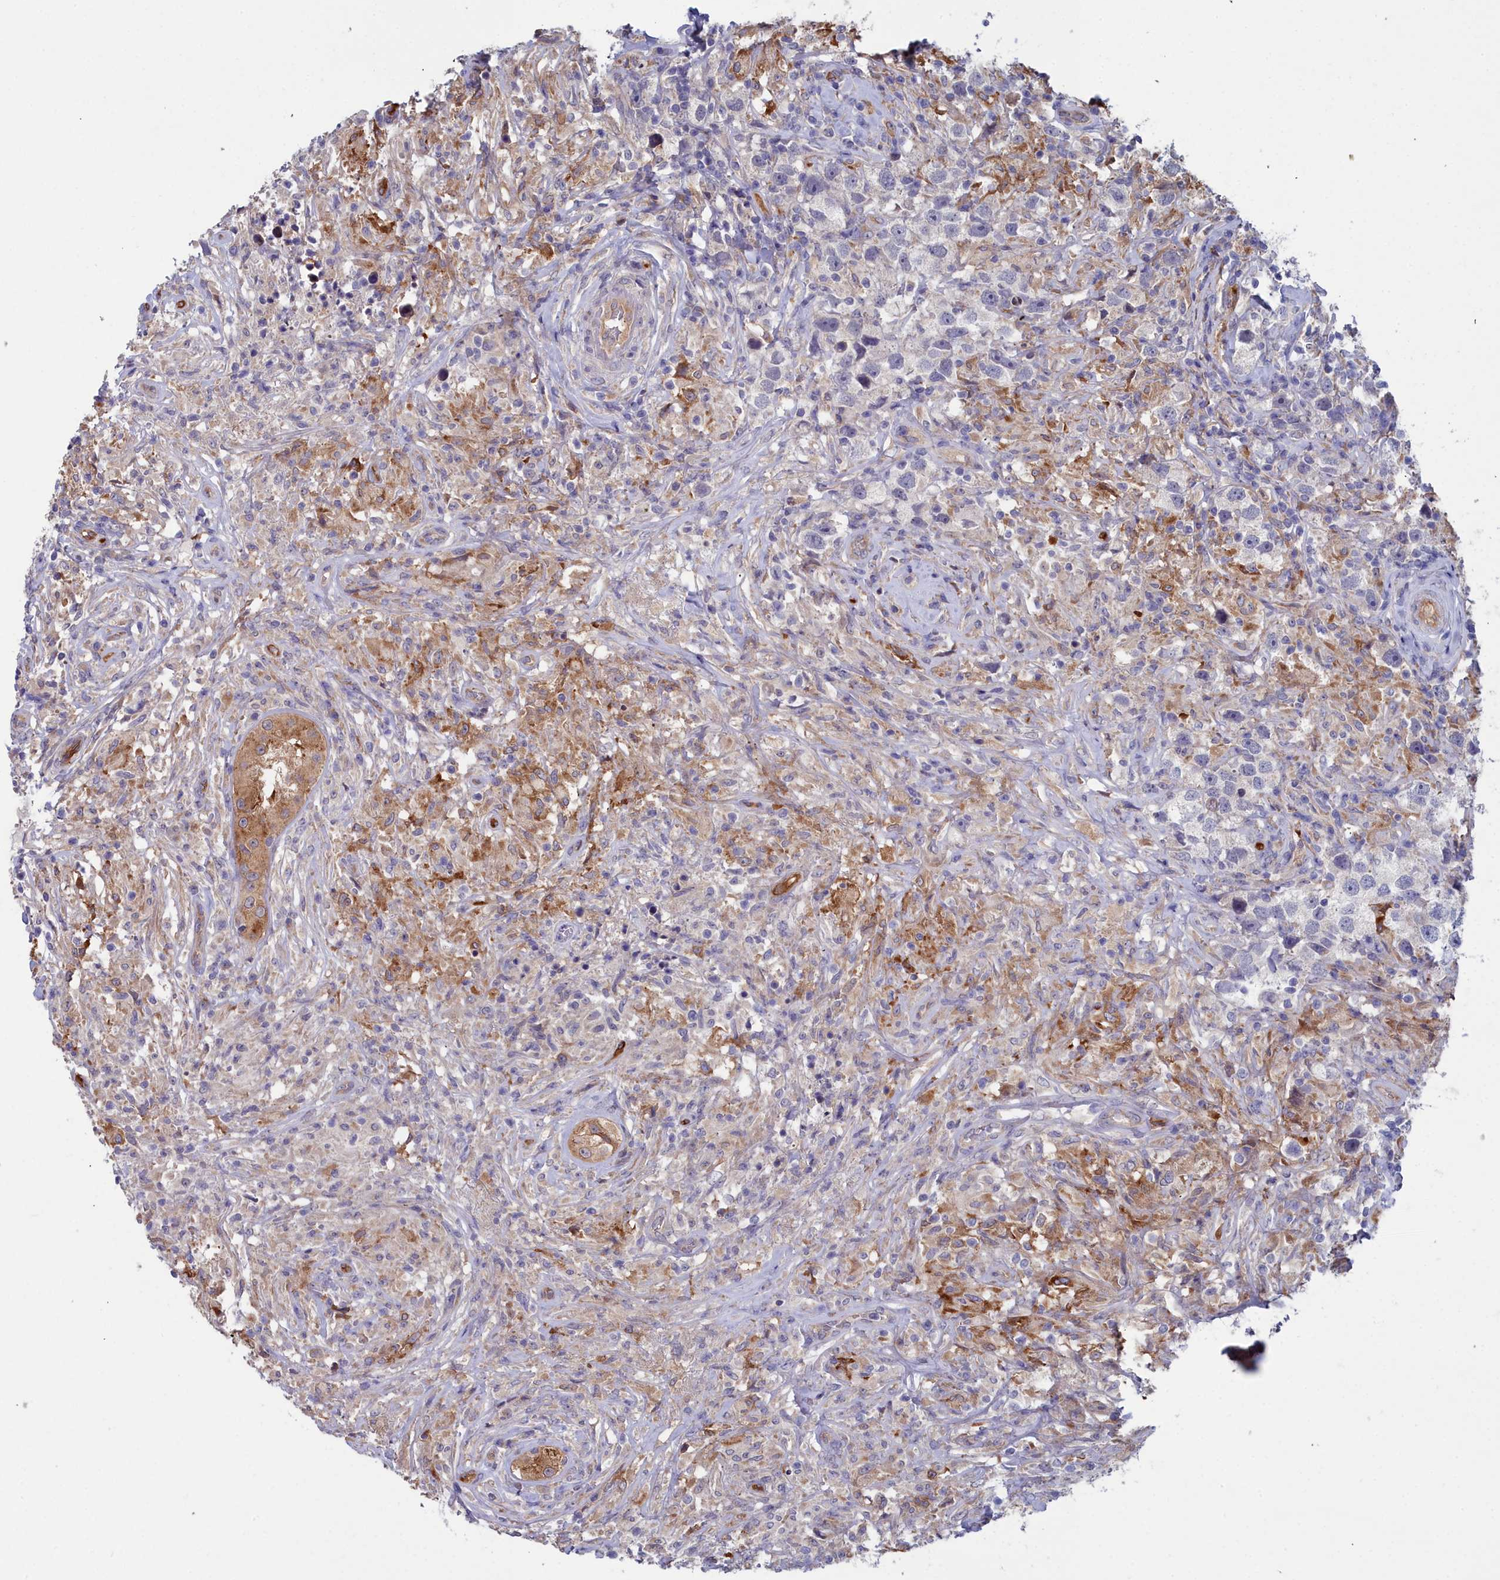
{"staining": {"intensity": "negative", "quantity": "none", "location": "none"}, "tissue": "testis cancer", "cell_type": "Tumor cells", "image_type": "cancer", "snomed": [{"axis": "morphology", "description": "Seminoma, NOS"}, {"axis": "topography", "description": "Testis"}], "caption": "Immunohistochemistry (IHC) photomicrograph of testis seminoma stained for a protein (brown), which reveals no positivity in tumor cells.", "gene": "RDX", "patient": {"sex": "male", "age": 49}}